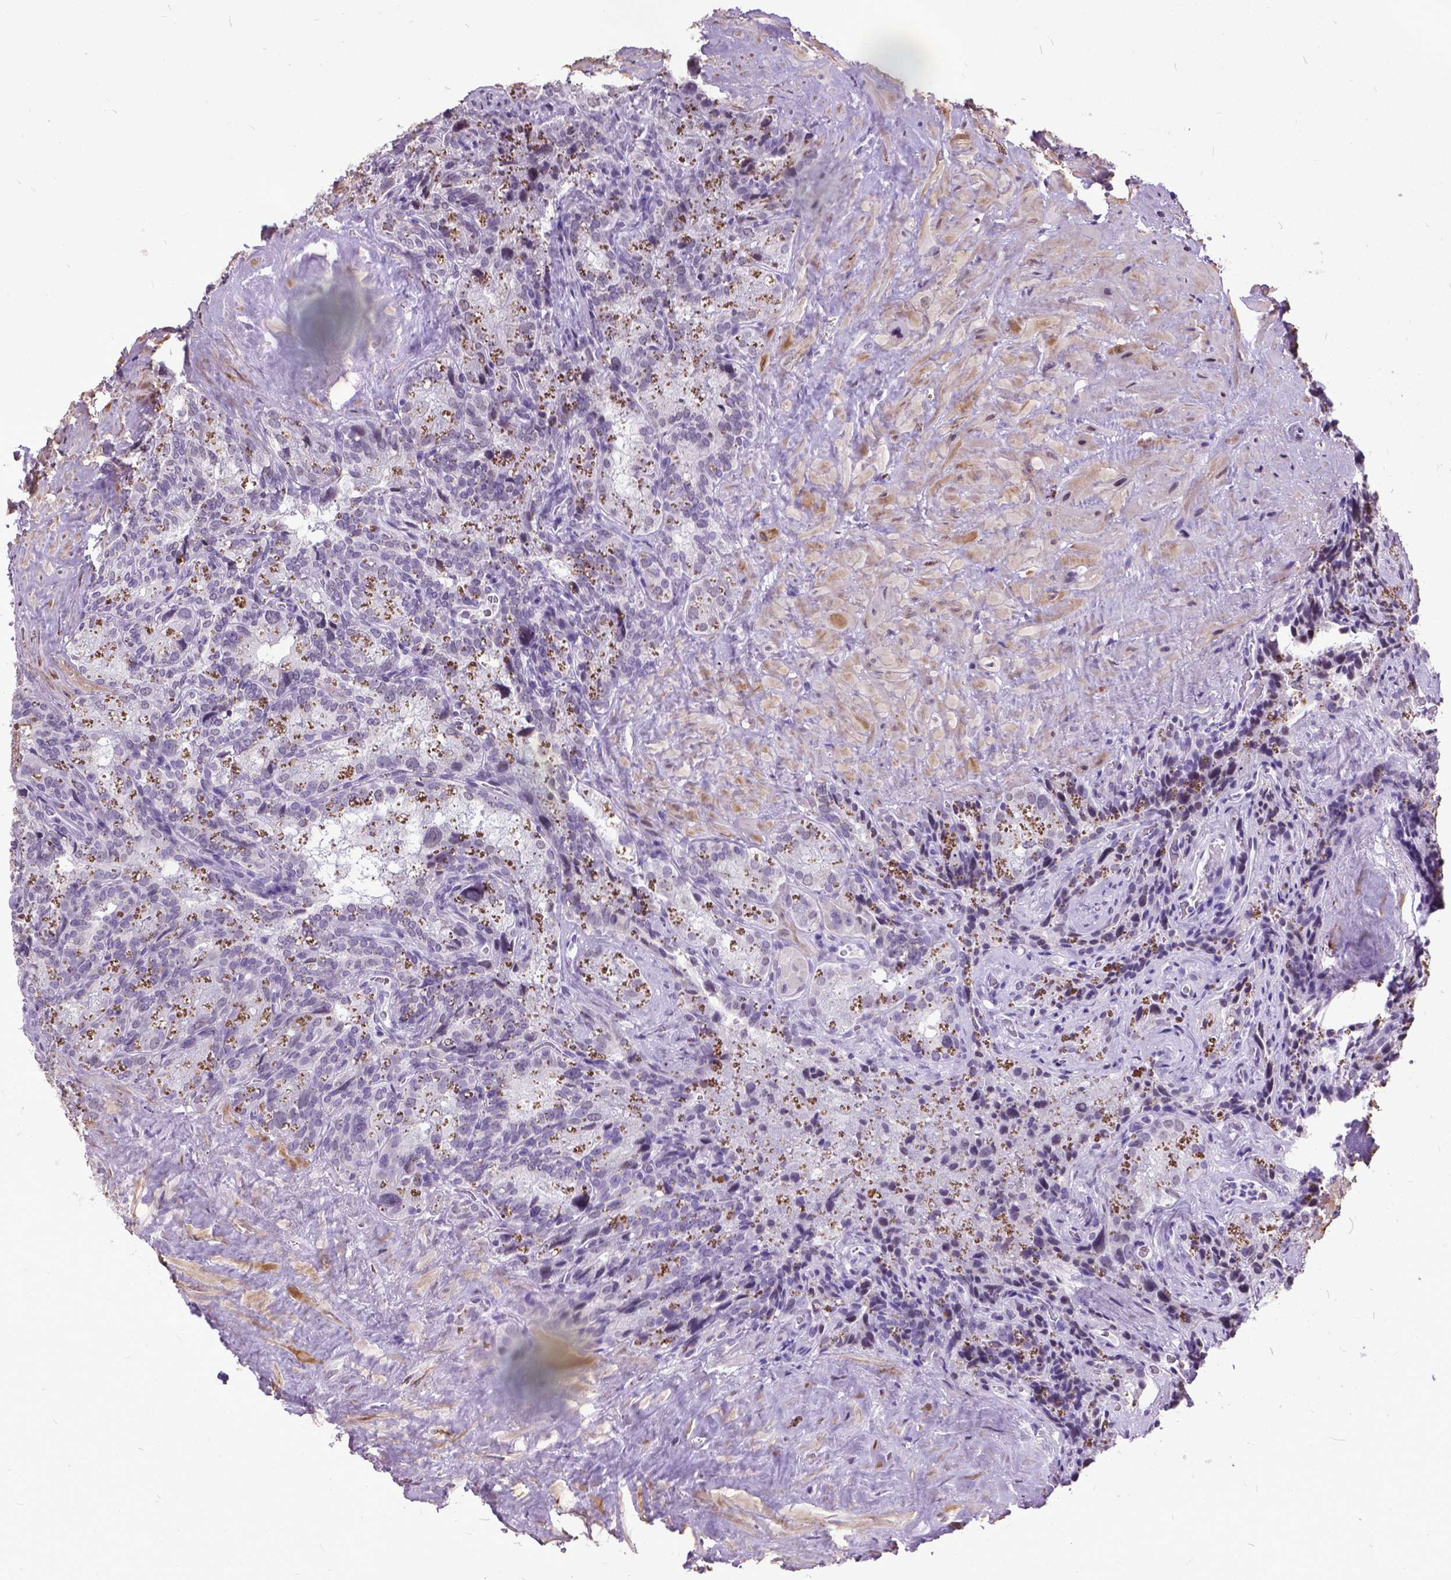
{"staining": {"intensity": "negative", "quantity": "none", "location": "none"}, "tissue": "seminal vesicle", "cell_type": "Glandular cells", "image_type": "normal", "snomed": [{"axis": "morphology", "description": "Normal tissue, NOS"}, {"axis": "topography", "description": "Prostate"}, {"axis": "topography", "description": "Seminal veicle"}], "caption": "High magnification brightfield microscopy of benign seminal vesicle stained with DAB (3,3'-diaminobenzidine) (brown) and counterstained with hematoxylin (blue): glandular cells show no significant positivity.", "gene": "MARCHF10", "patient": {"sex": "male", "age": 71}}